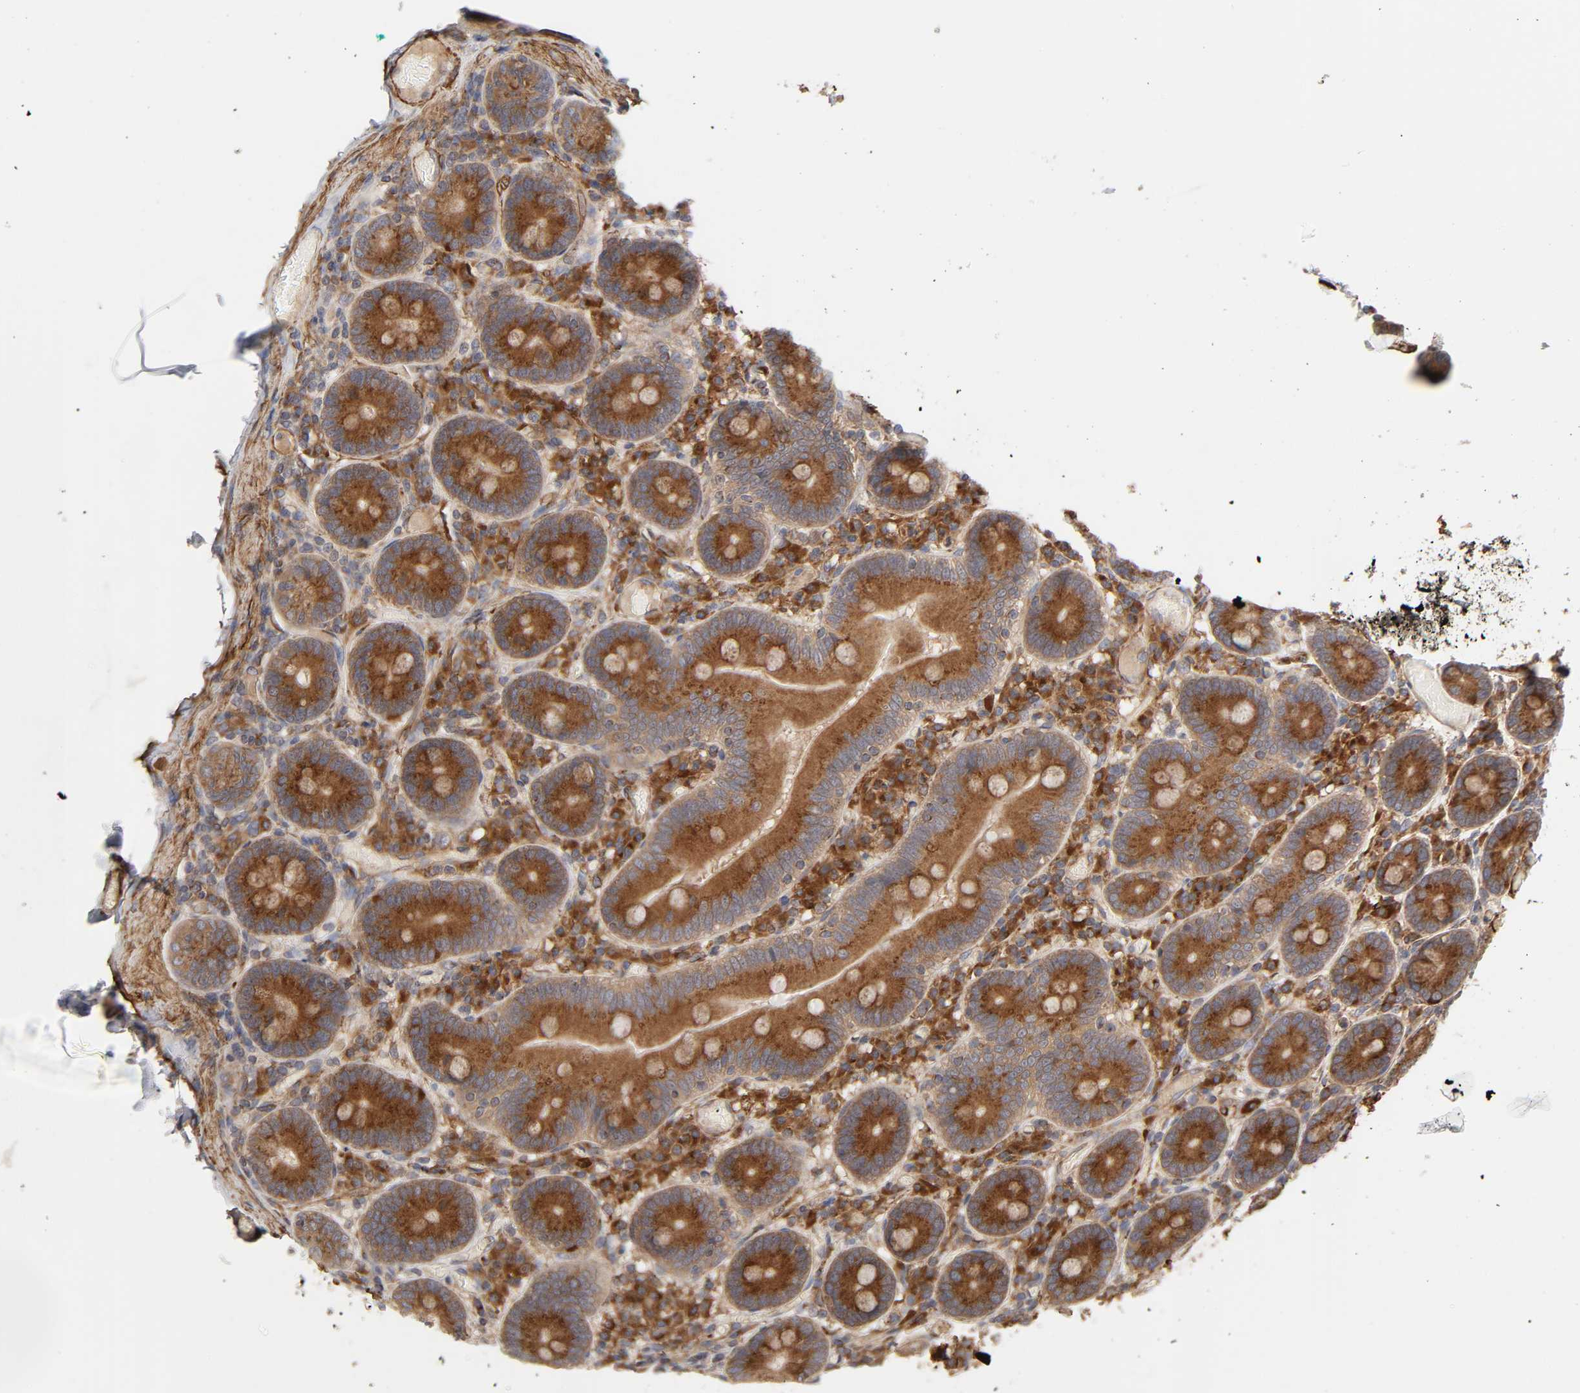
{"staining": {"intensity": "strong", "quantity": ">75%", "location": "cytoplasmic/membranous"}, "tissue": "duodenum", "cell_type": "Glandular cells", "image_type": "normal", "snomed": [{"axis": "morphology", "description": "Normal tissue, NOS"}, {"axis": "topography", "description": "Duodenum"}], "caption": "The histopathology image demonstrates a brown stain indicating the presence of a protein in the cytoplasmic/membranous of glandular cells in duodenum. The staining is performed using DAB brown chromogen to label protein expression. The nuclei are counter-stained blue using hematoxylin.", "gene": "GNPTG", "patient": {"sex": "male", "age": 66}}